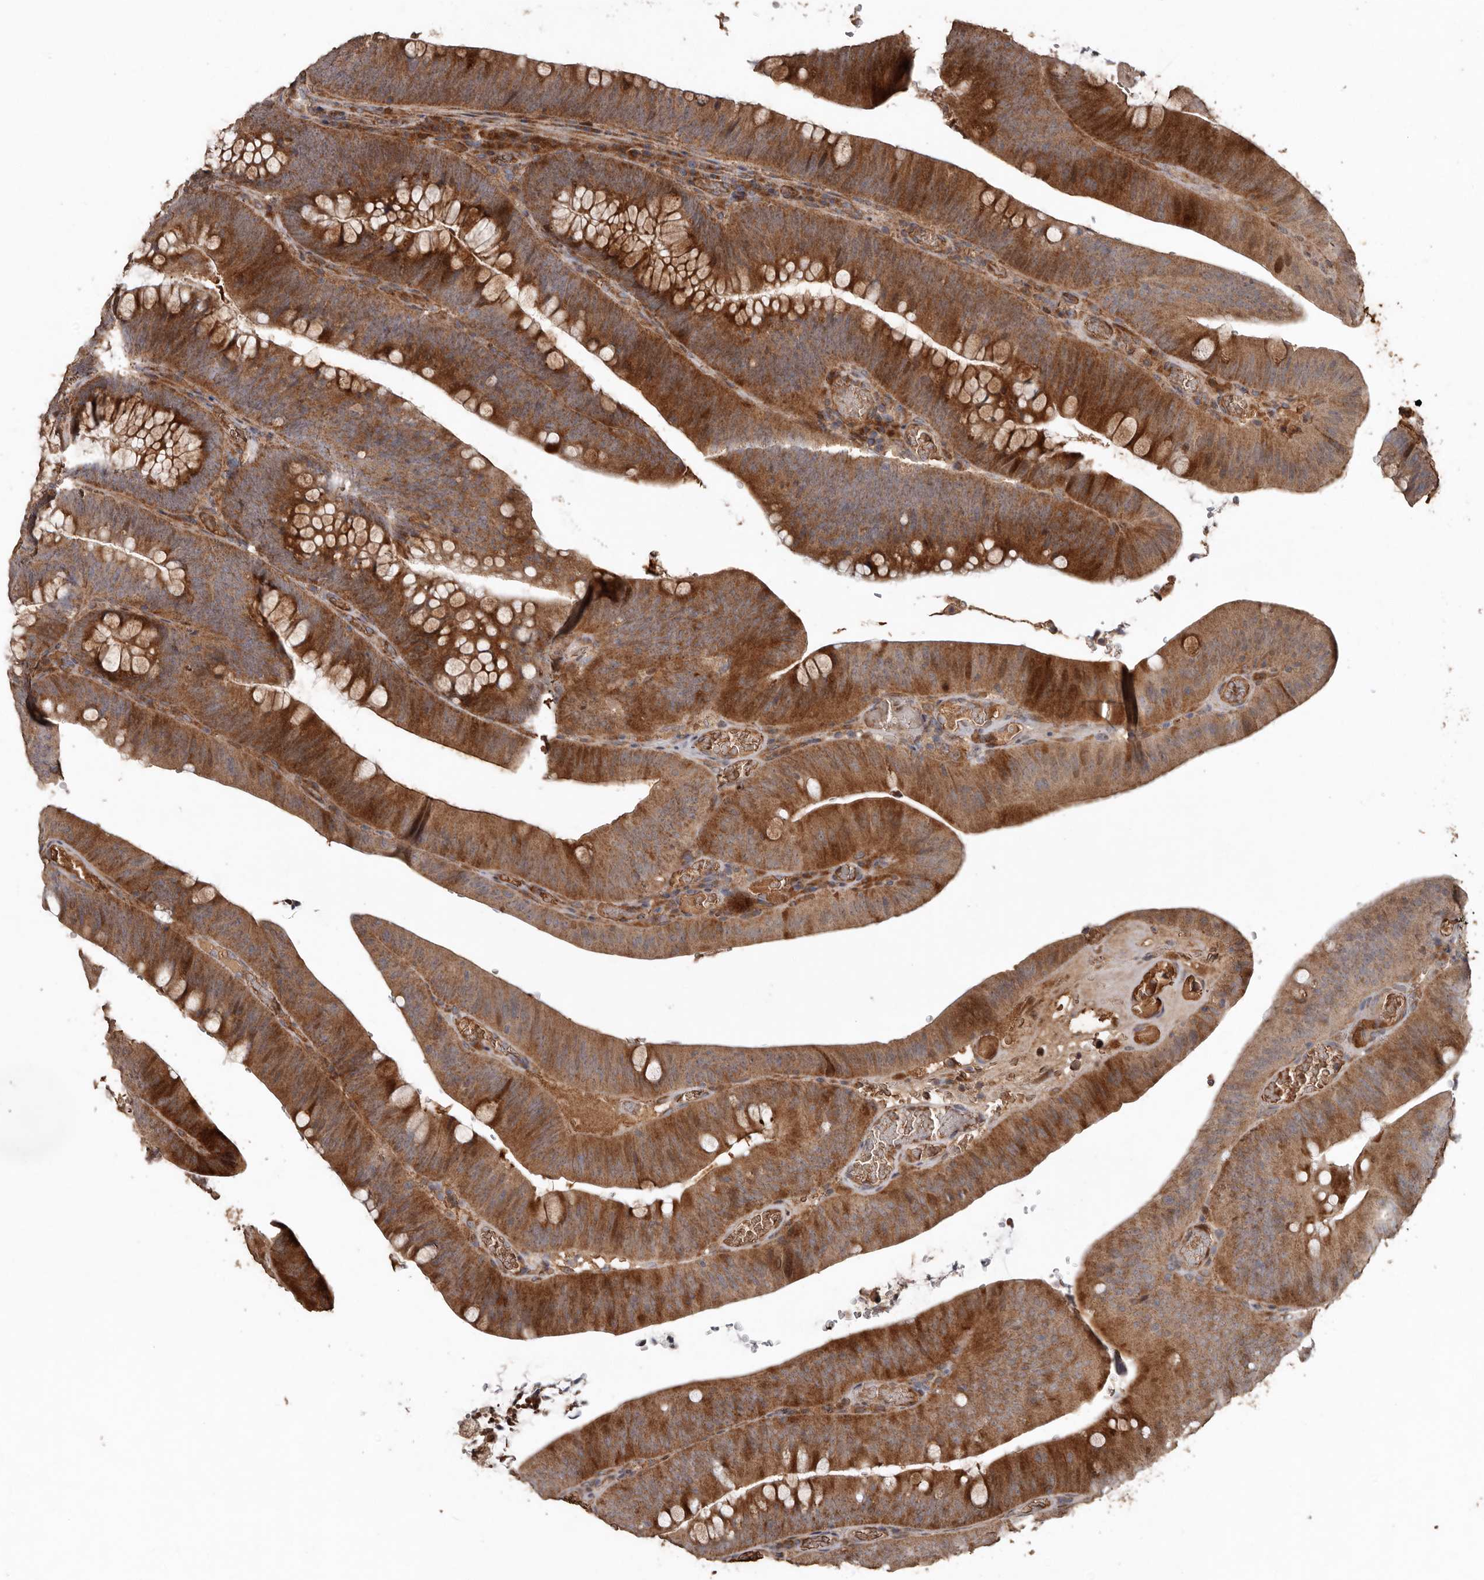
{"staining": {"intensity": "strong", "quantity": ">75%", "location": "cytoplasmic/membranous"}, "tissue": "colorectal cancer", "cell_type": "Tumor cells", "image_type": "cancer", "snomed": [{"axis": "morphology", "description": "Normal tissue, NOS"}, {"axis": "topography", "description": "Colon"}], "caption": "Protein expression analysis of colorectal cancer shows strong cytoplasmic/membranous staining in approximately >75% of tumor cells.", "gene": "RANBP17", "patient": {"sex": "female", "age": 82}}